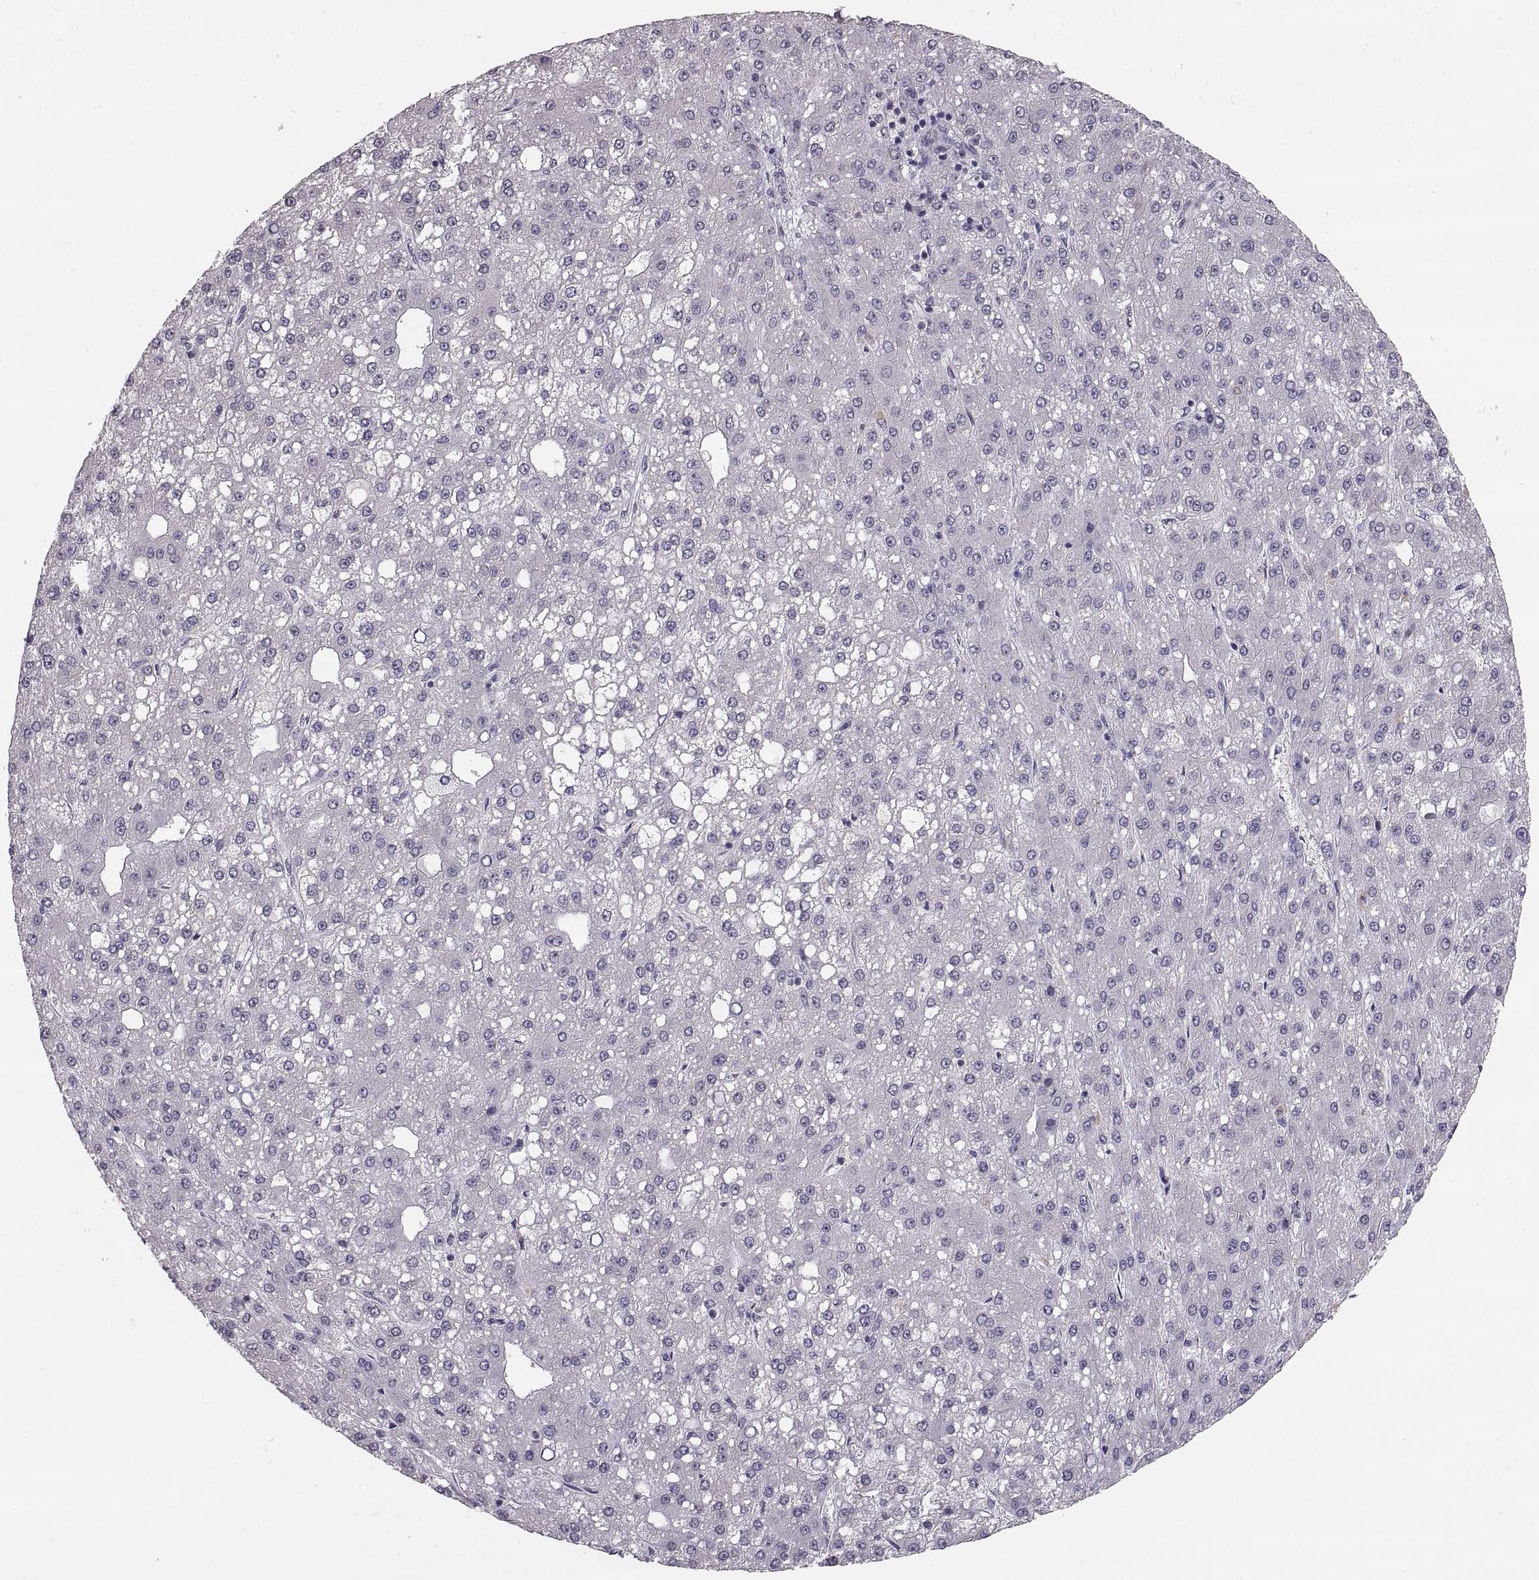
{"staining": {"intensity": "negative", "quantity": "none", "location": "none"}, "tissue": "liver cancer", "cell_type": "Tumor cells", "image_type": "cancer", "snomed": [{"axis": "morphology", "description": "Carcinoma, Hepatocellular, NOS"}, {"axis": "topography", "description": "Liver"}], "caption": "Tumor cells show no significant protein expression in hepatocellular carcinoma (liver). The staining is performed using DAB (3,3'-diaminobenzidine) brown chromogen with nuclei counter-stained in using hematoxylin.", "gene": "PAX2", "patient": {"sex": "male", "age": 67}}